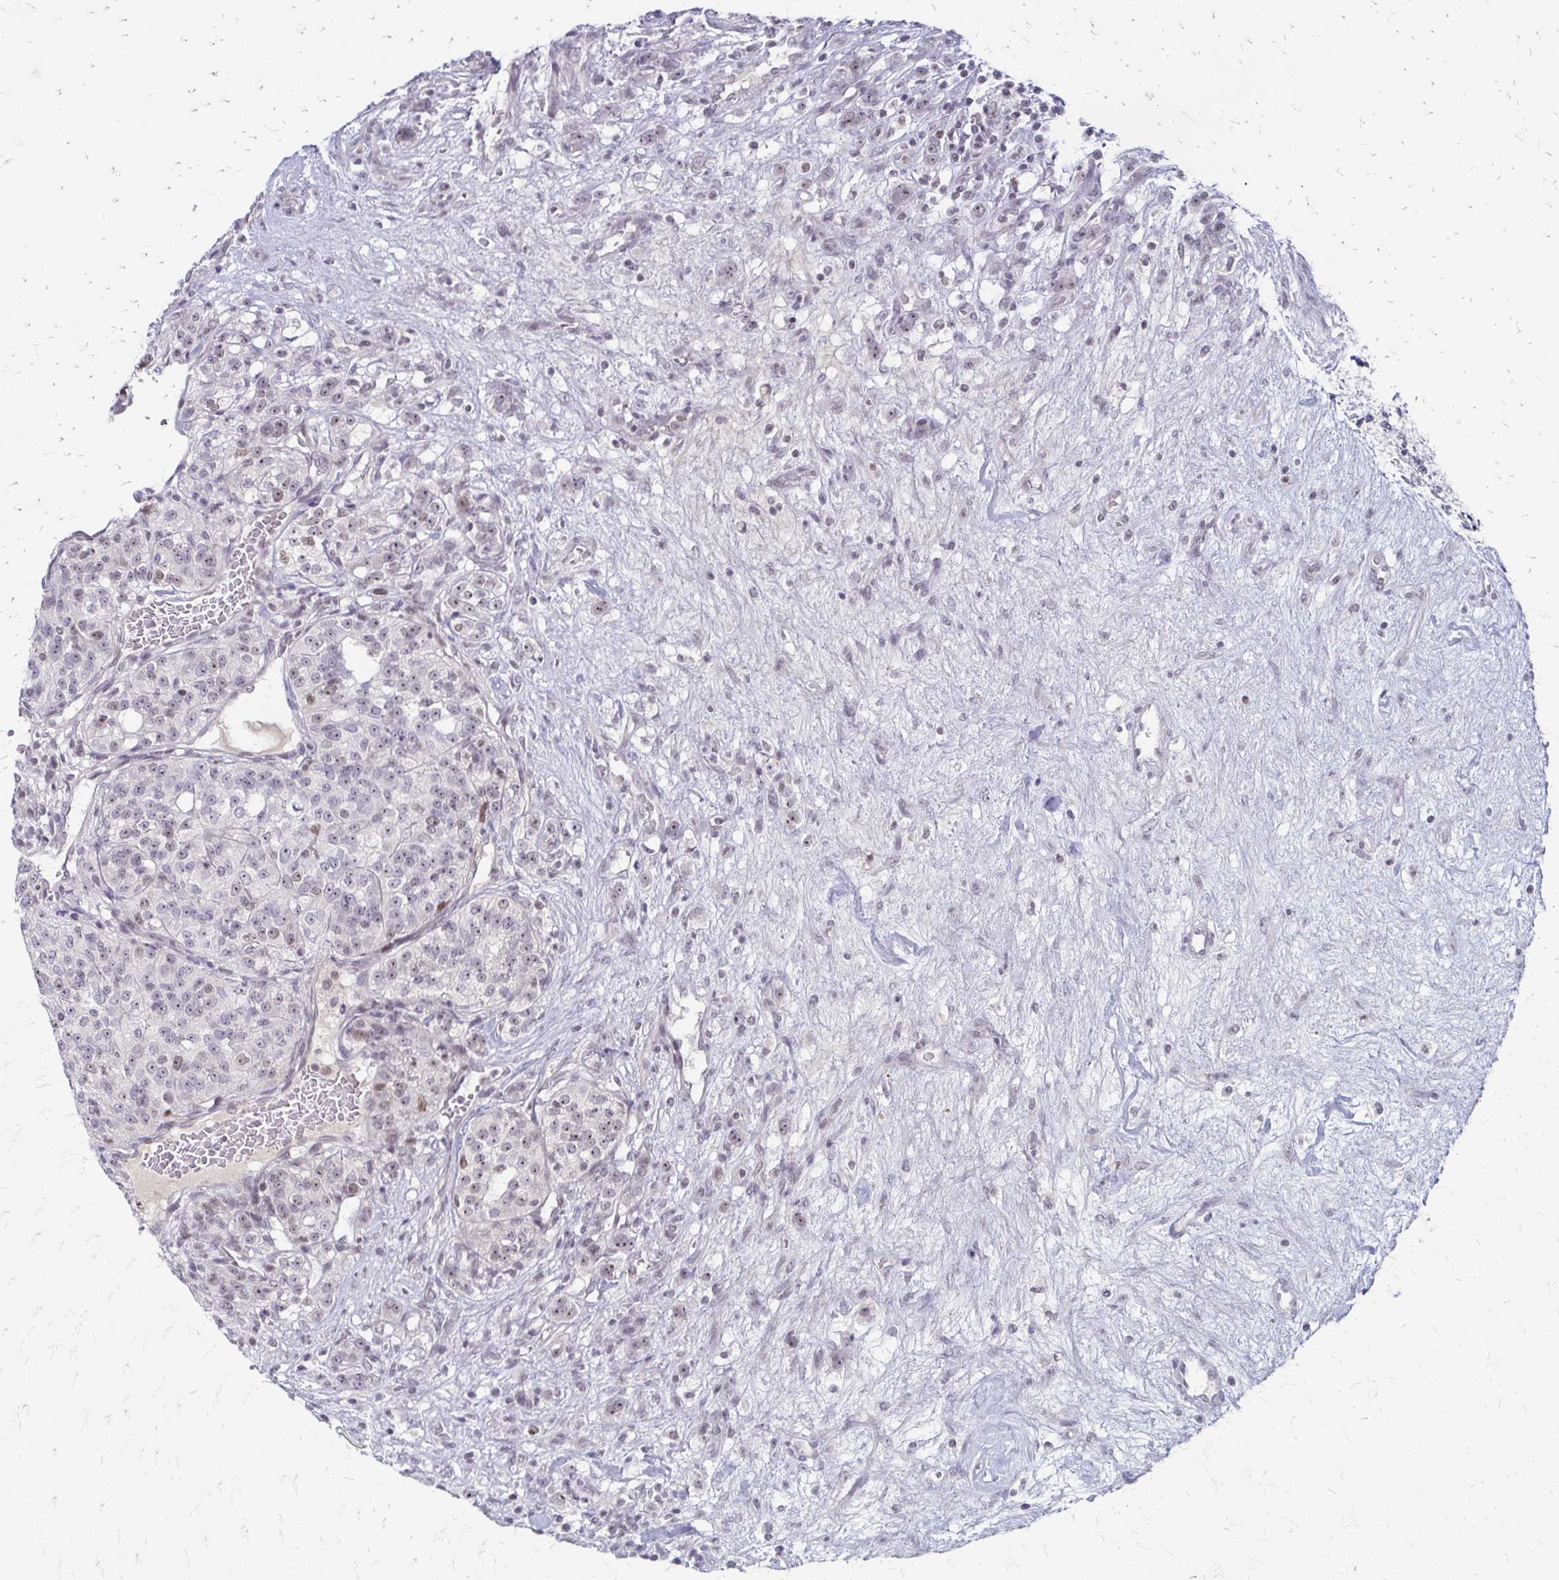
{"staining": {"intensity": "moderate", "quantity": "<25%", "location": "nuclear"}, "tissue": "renal cancer", "cell_type": "Tumor cells", "image_type": "cancer", "snomed": [{"axis": "morphology", "description": "Adenocarcinoma, NOS"}, {"axis": "topography", "description": "Kidney"}], "caption": "Approximately <25% of tumor cells in renal adenocarcinoma display moderate nuclear protein expression as visualized by brown immunohistochemical staining.", "gene": "EED", "patient": {"sex": "female", "age": 63}}